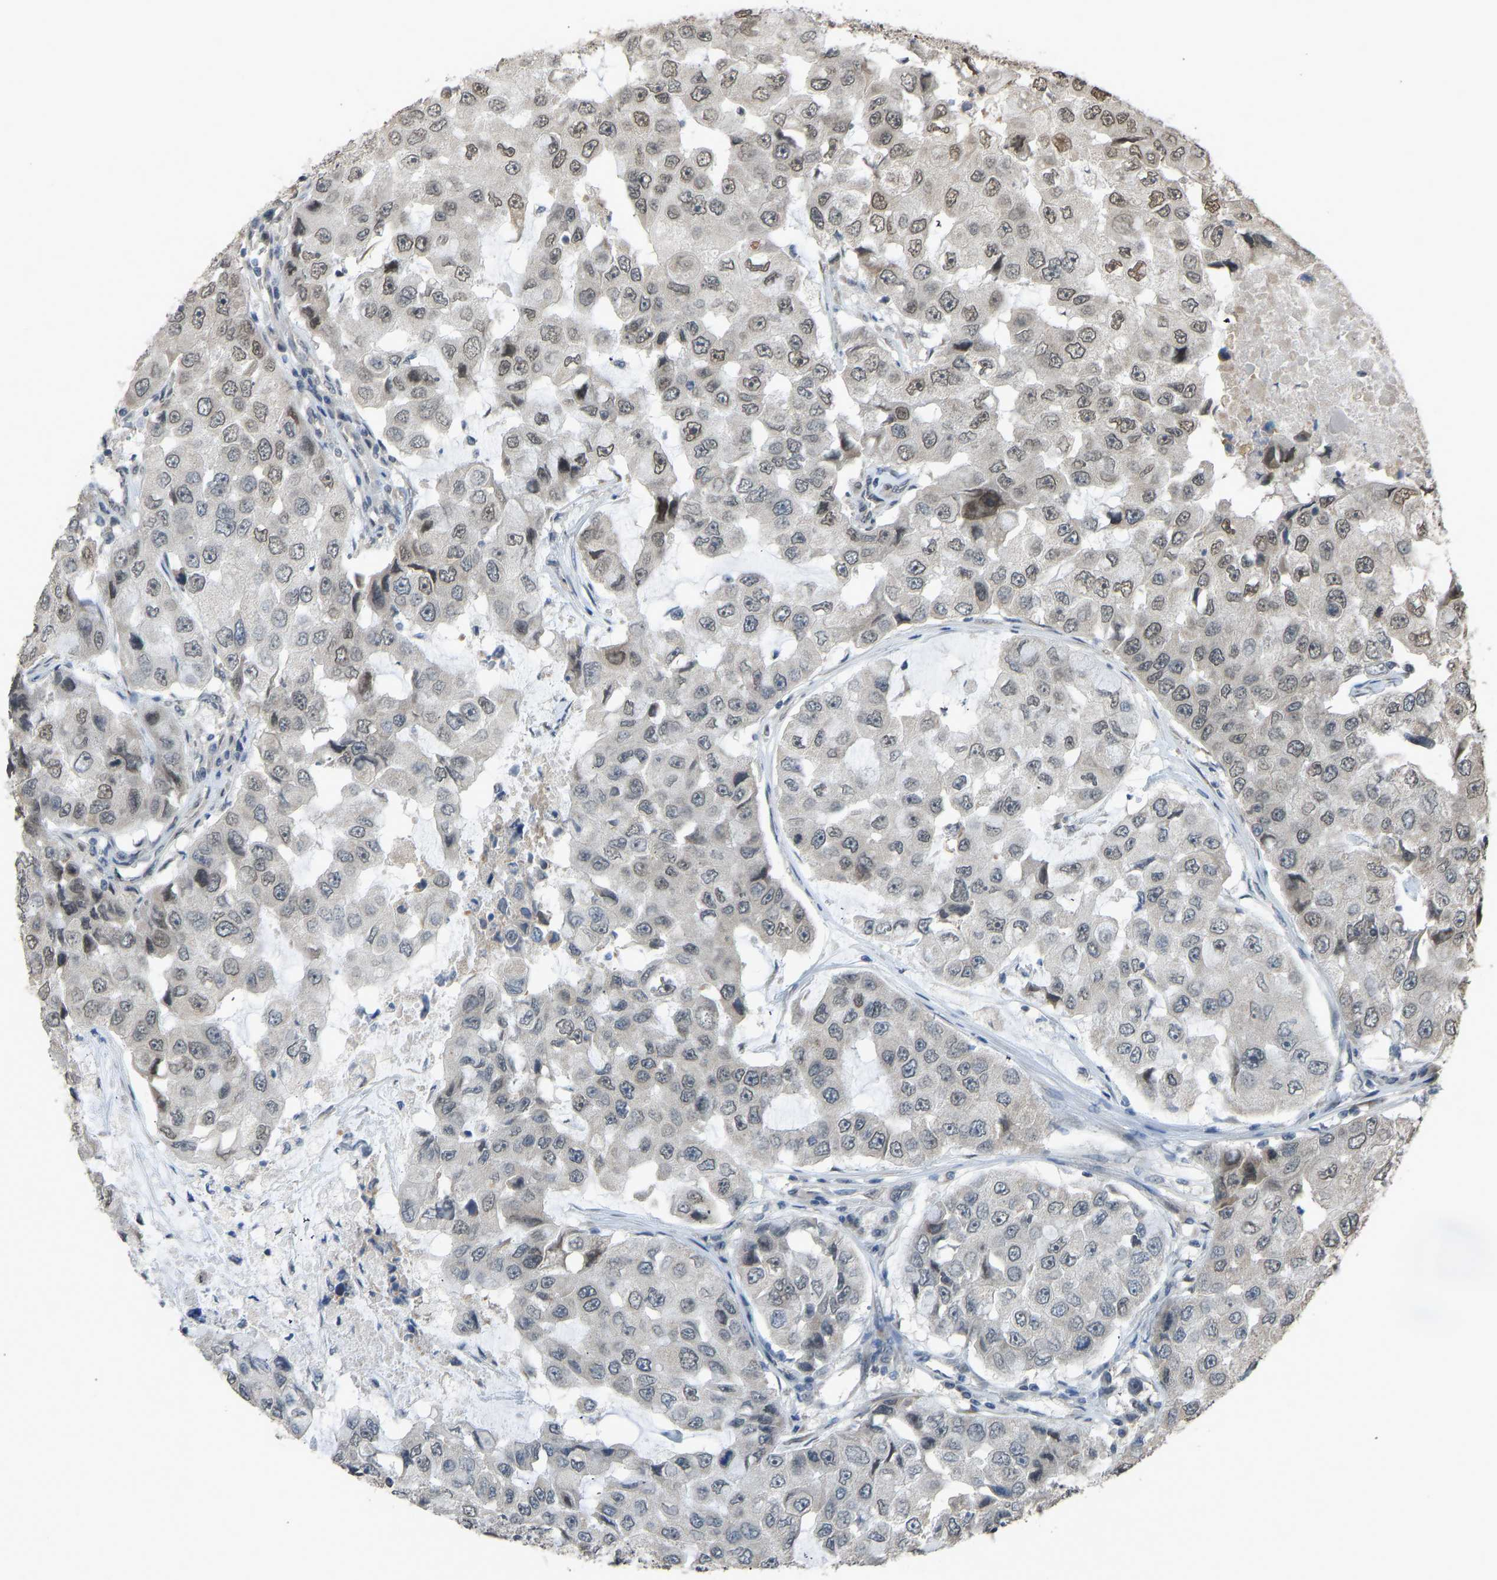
{"staining": {"intensity": "moderate", "quantity": "25%-75%", "location": "nuclear"}, "tissue": "breast cancer", "cell_type": "Tumor cells", "image_type": "cancer", "snomed": [{"axis": "morphology", "description": "Duct carcinoma"}, {"axis": "topography", "description": "Breast"}], "caption": "Brown immunohistochemical staining in intraductal carcinoma (breast) displays moderate nuclear positivity in approximately 25%-75% of tumor cells.", "gene": "KPNA6", "patient": {"sex": "female", "age": 27}}